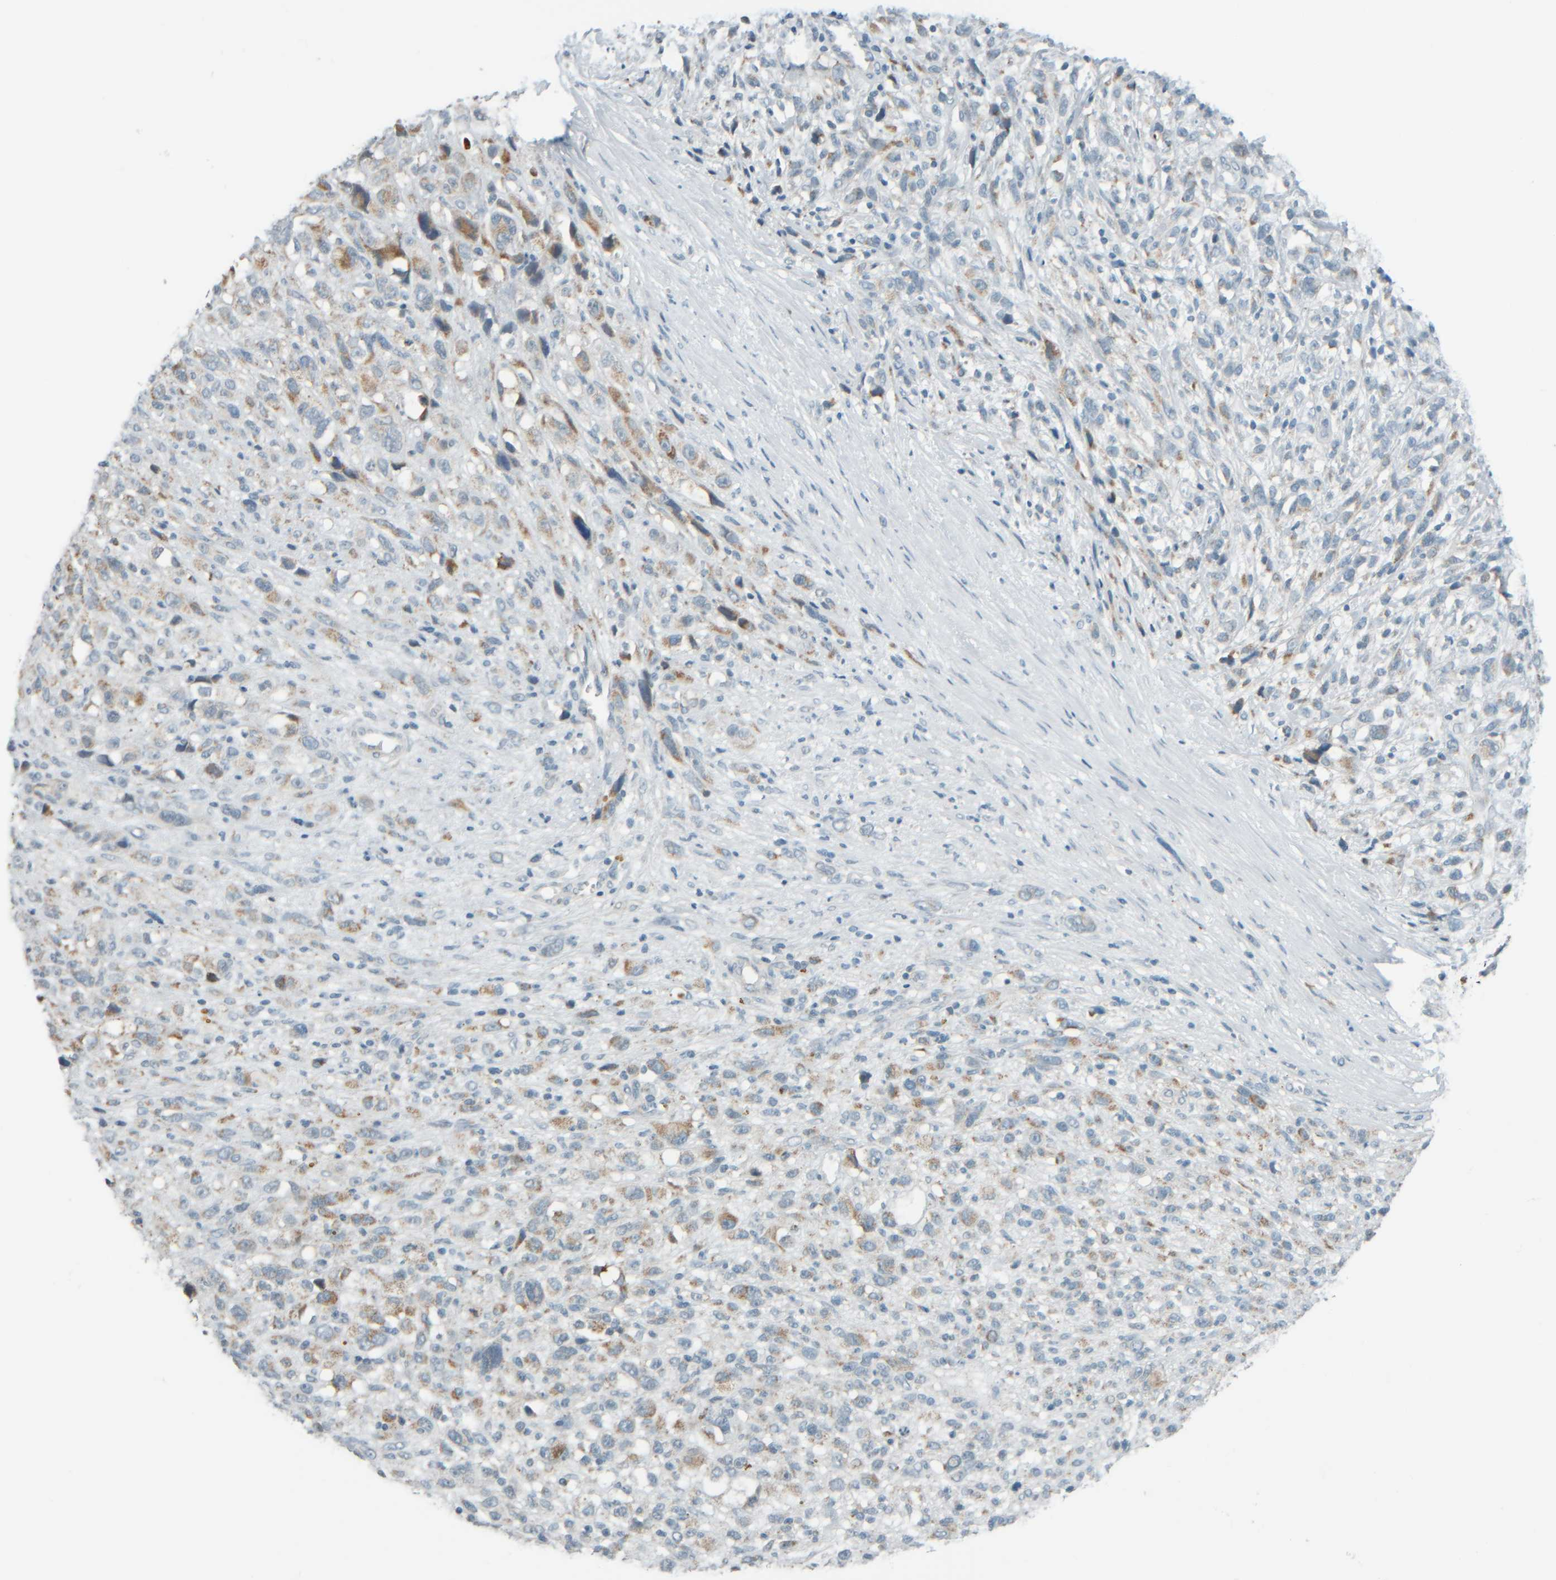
{"staining": {"intensity": "weak", "quantity": "25%-75%", "location": "cytoplasmic/membranous"}, "tissue": "melanoma", "cell_type": "Tumor cells", "image_type": "cancer", "snomed": [{"axis": "morphology", "description": "Malignant melanoma, NOS"}, {"axis": "topography", "description": "Skin"}], "caption": "The micrograph exhibits a brown stain indicating the presence of a protein in the cytoplasmic/membranous of tumor cells in melanoma.", "gene": "PTGES3L-AARSD1", "patient": {"sex": "female", "age": 55}}